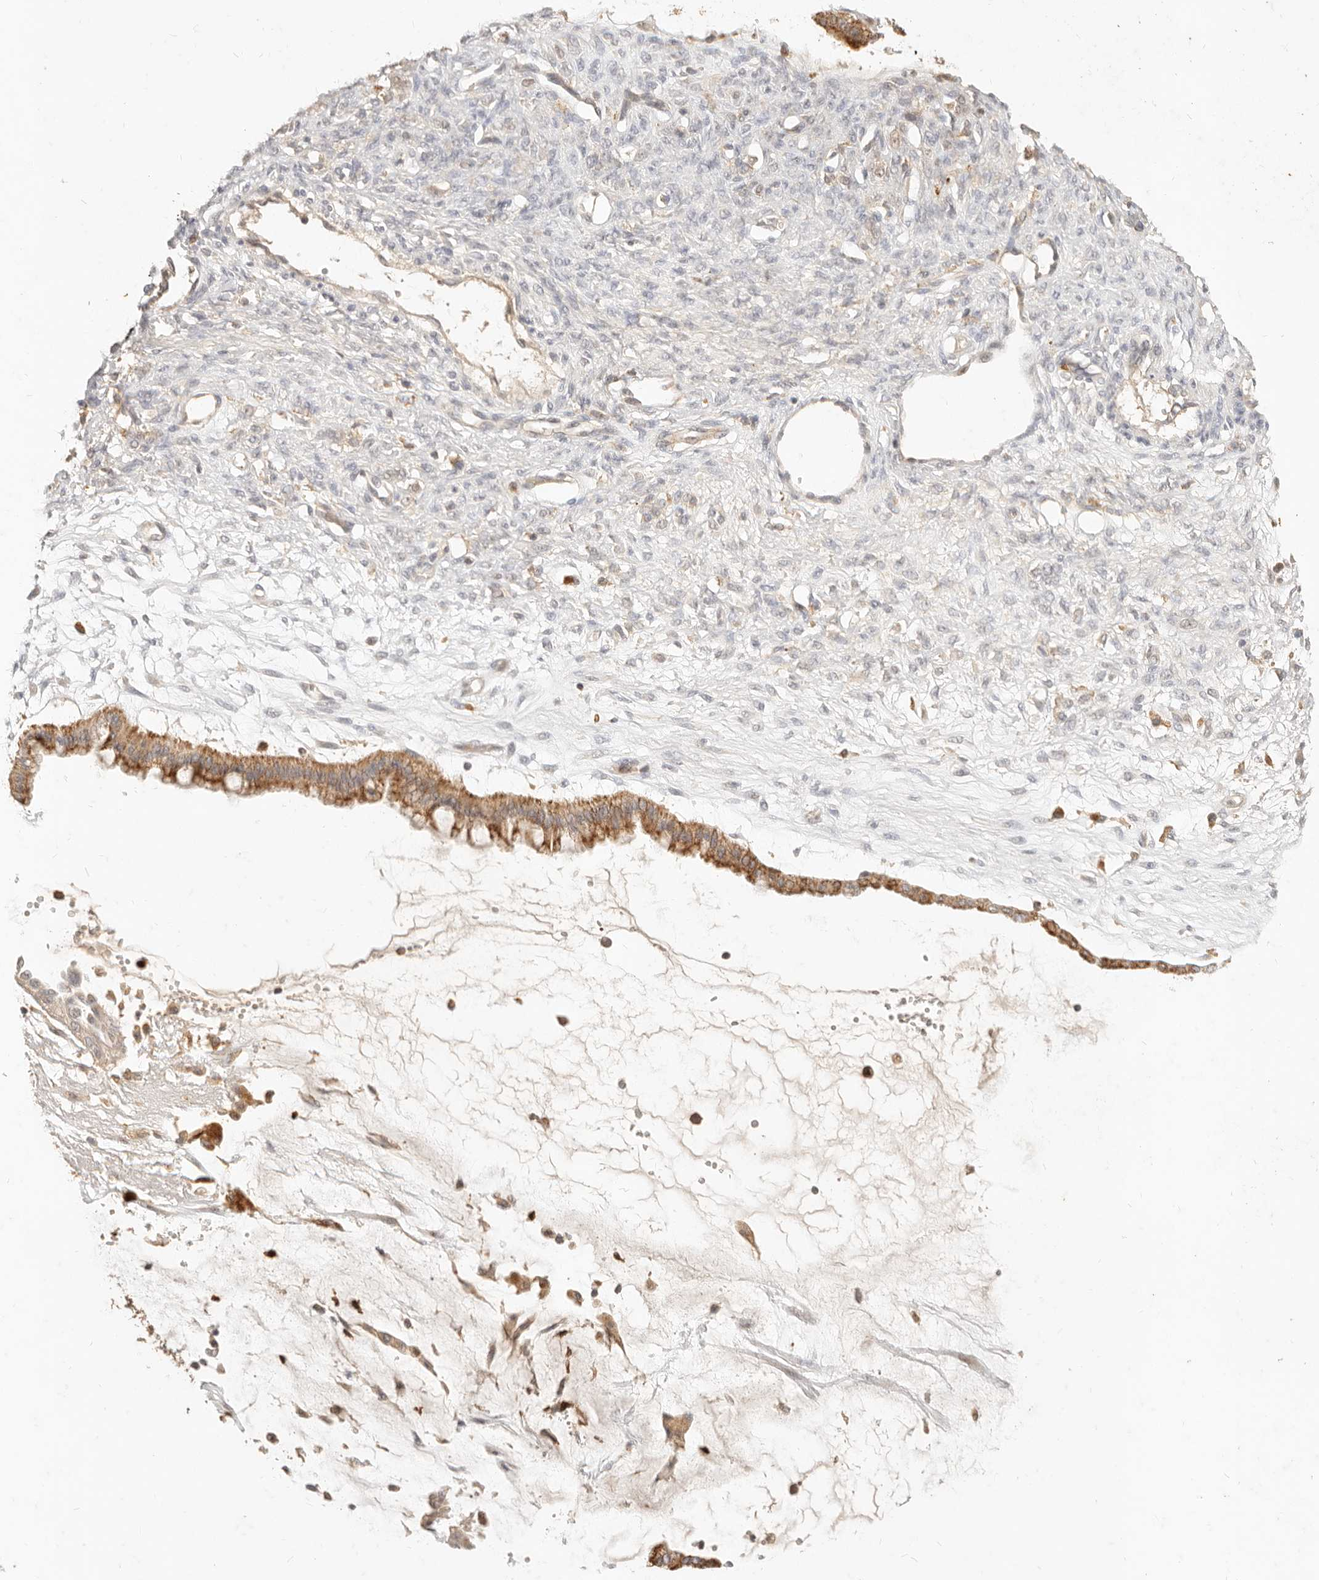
{"staining": {"intensity": "moderate", "quantity": ">75%", "location": "cytoplasmic/membranous"}, "tissue": "ovarian cancer", "cell_type": "Tumor cells", "image_type": "cancer", "snomed": [{"axis": "morphology", "description": "Cystadenocarcinoma, mucinous, NOS"}, {"axis": "topography", "description": "Ovary"}], "caption": "Immunohistochemistry (IHC) (DAB (3,3'-diaminobenzidine)) staining of mucinous cystadenocarcinoma (ovarian) reveals moderate cytoplasmic/membranous protein positivity in about >75% of tumor cells.", "gene": "TMTC2", "patient": {"sex": "female", "age": 73}}